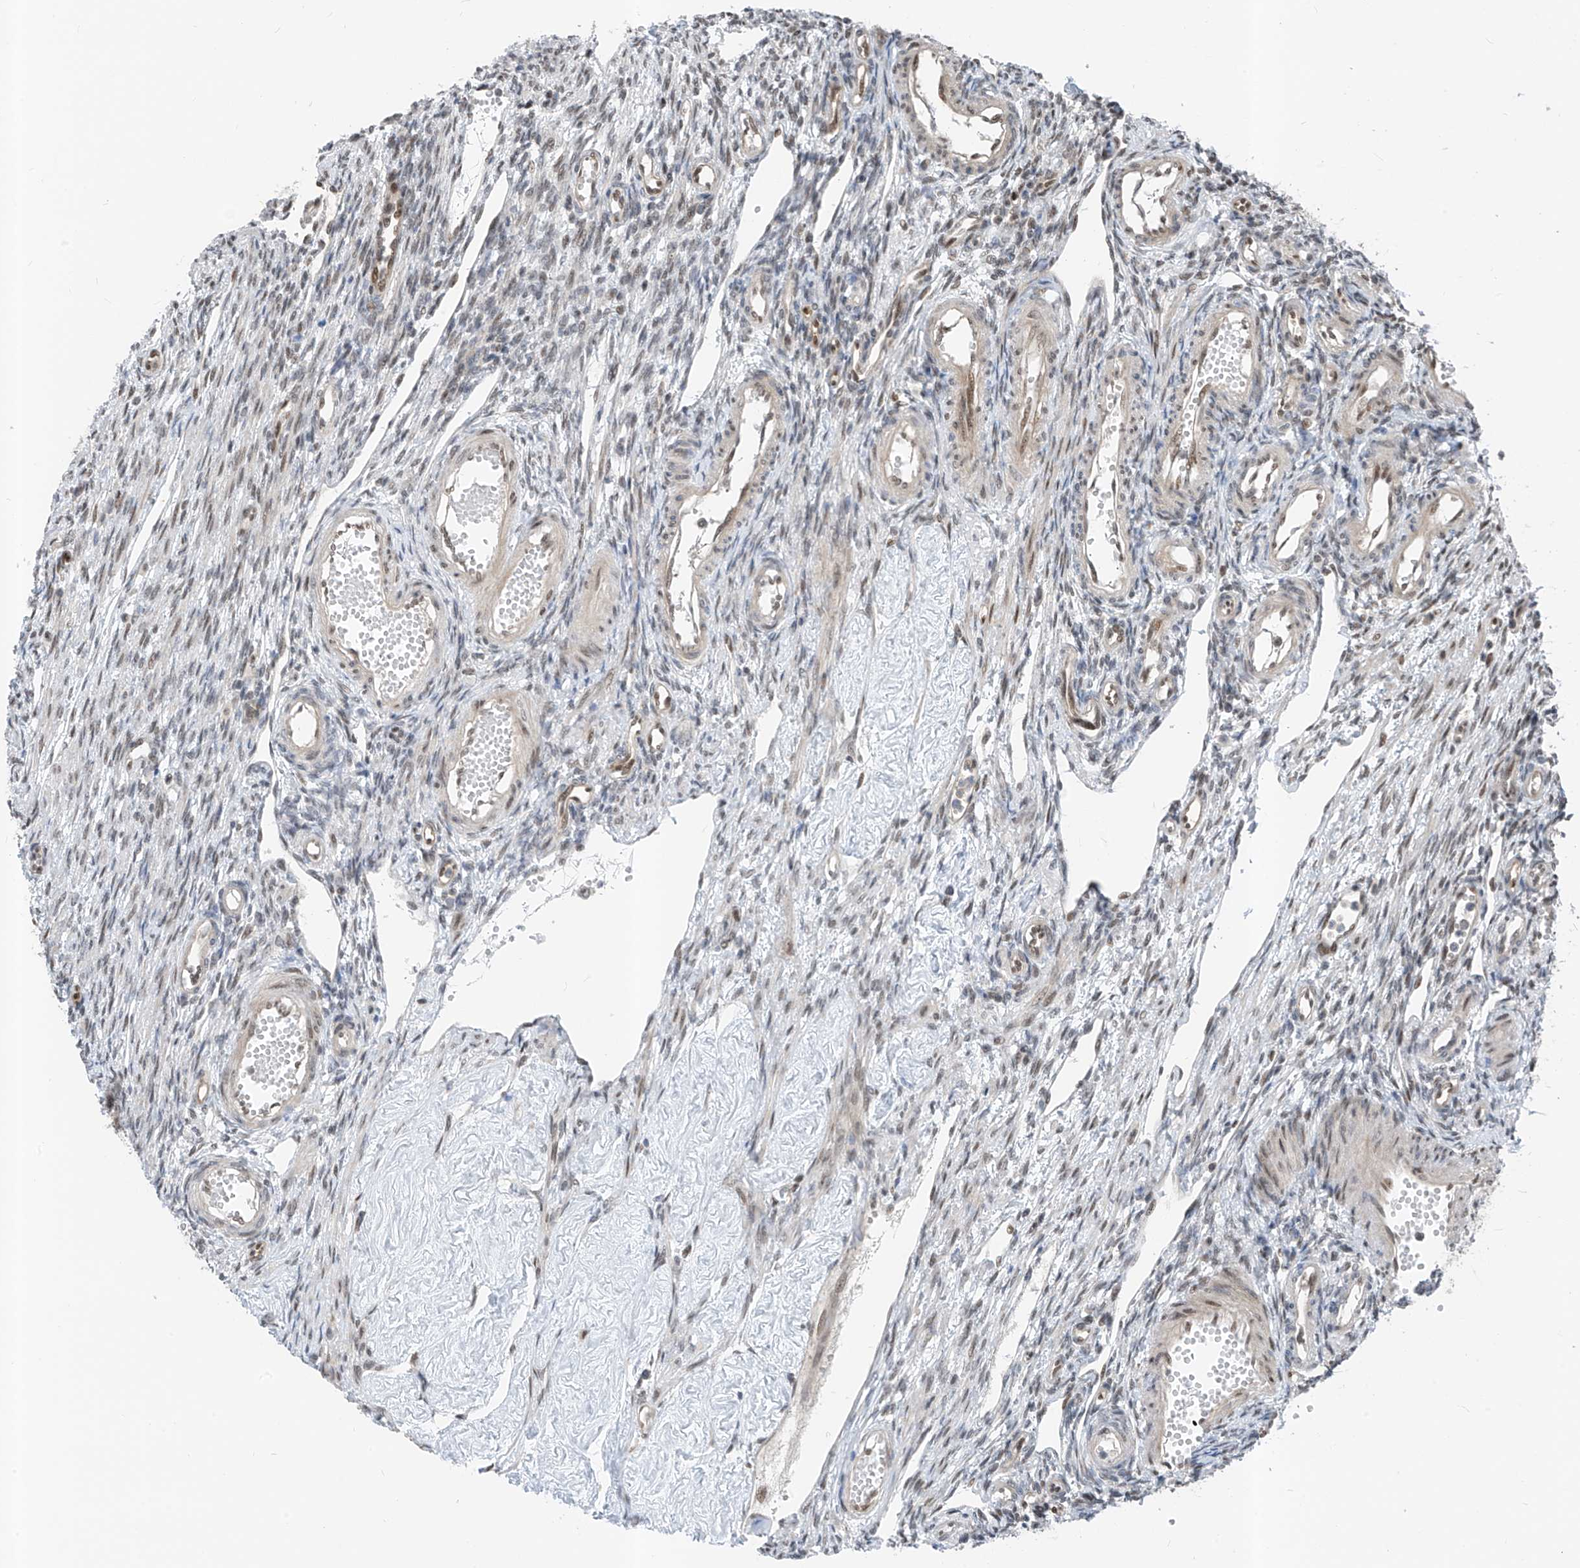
{"staining": {"intensity": "negative", "quantity": "none", "location": "none"}, "tissue": "ovary", "cell_type": "Ovarian stroma cells", "image_type": "normal", "snomed": [{"axis": "morphology", "description": "Normal tissue, NOS"}, {"axis": "morphology", "description": "Cyst, NOS"}, {"axis": "topography", "description": "Ovary"}], "caption": "This photomicrograph is of benign ovary stained with immunohistochemistry (IHC) to label a protein in brown with the nuclei are counter-stained blue. There is no positivity in ovarian stroma cells.", "gene": "RBP7", "patient": {"sex": "female", "age": 33}}